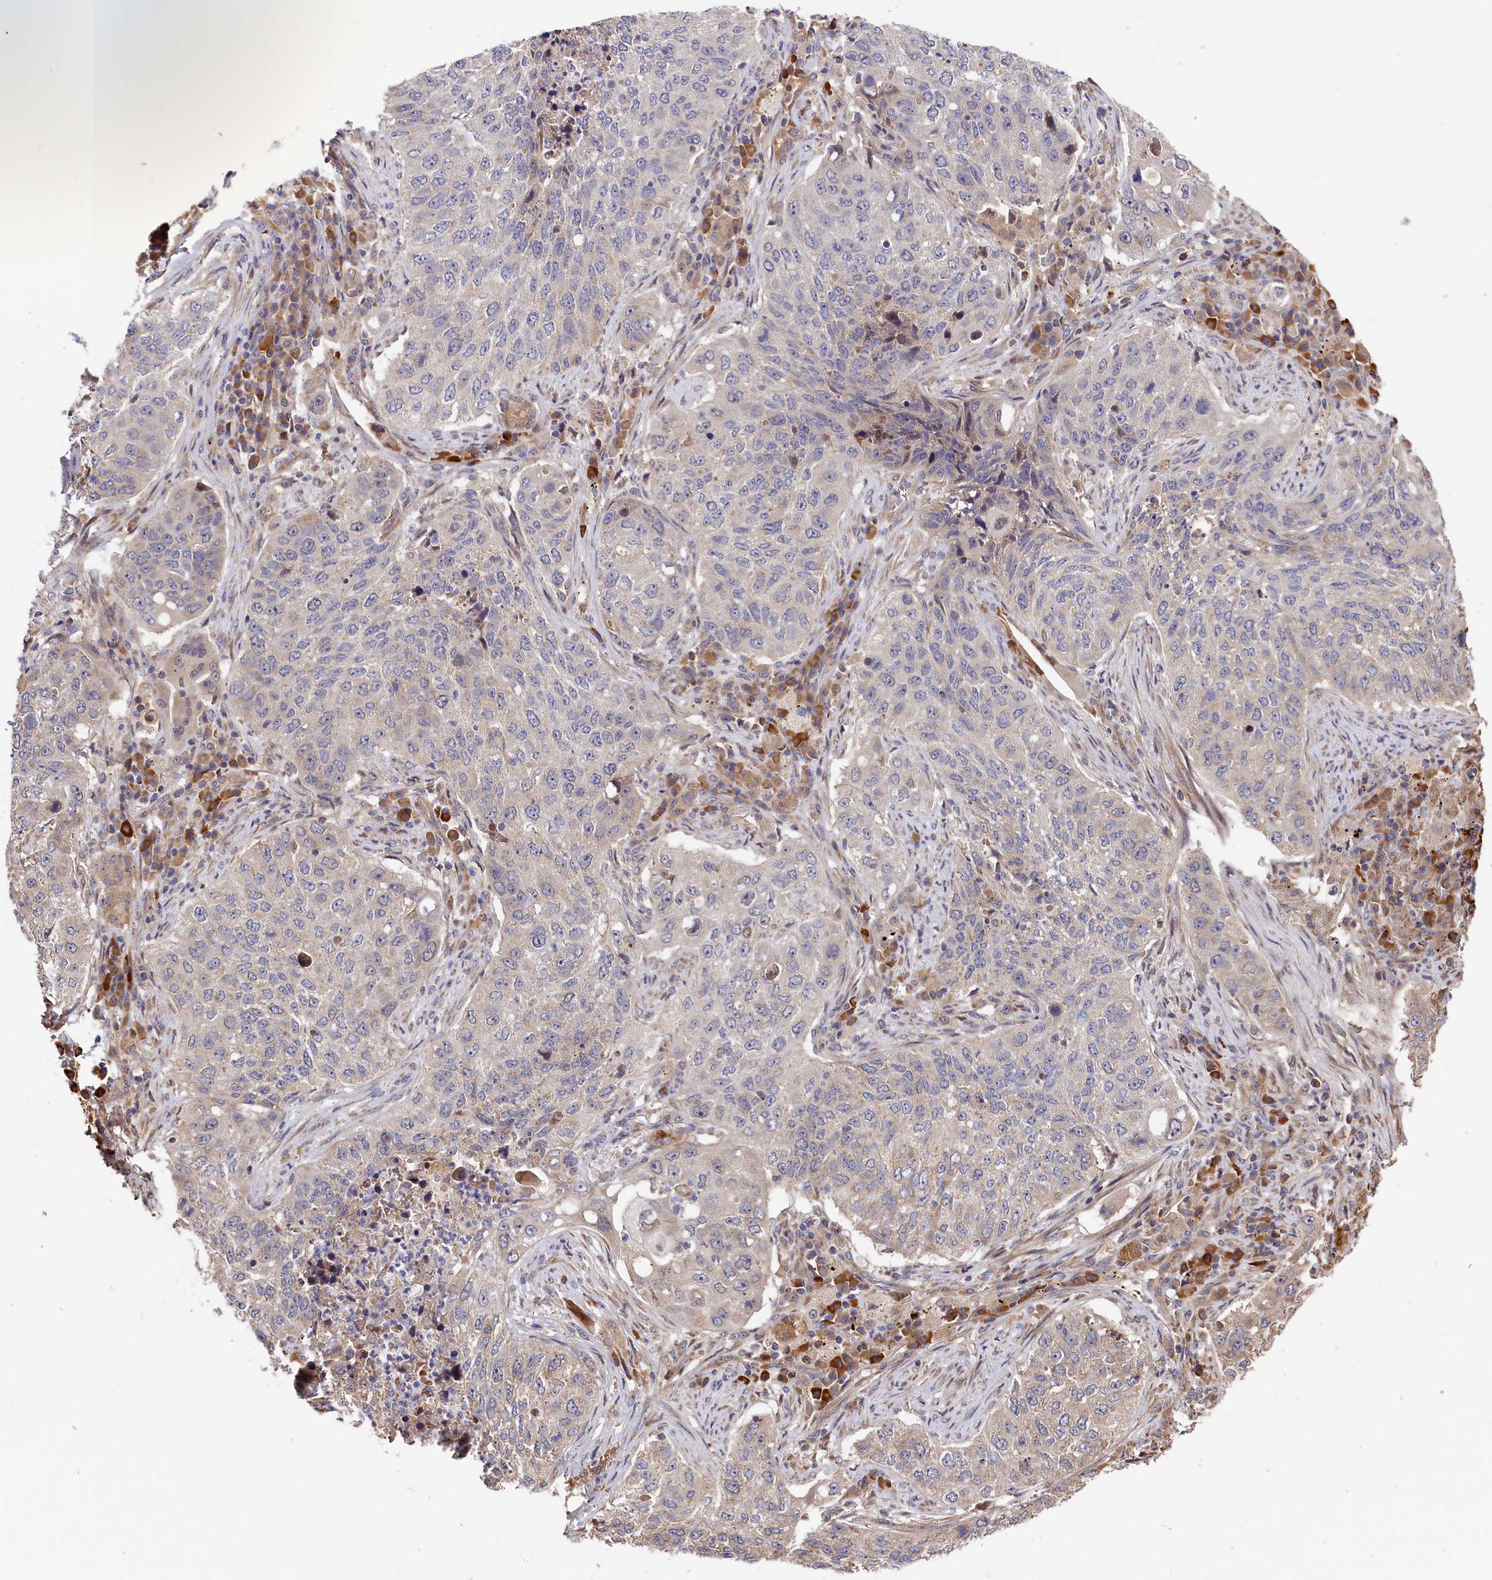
{"staining": {"intensity": "negative", "quantity": "none", "location": "none"}, "tissue": "lung cancer", "cell_type": "Tumor cells", "image_type": "cancer", "snomed": [{"axis": "morphology", "description": "Squamous cell carcinoma, NOS"}, {"axis": "topography", "description": "Lung"}], "caption": "Tumor cells are negative for brown protein staining in squamous cell carcinoma (lung).", "gene": "CEP44", "patient": {"sex": "female", "age": 63}}